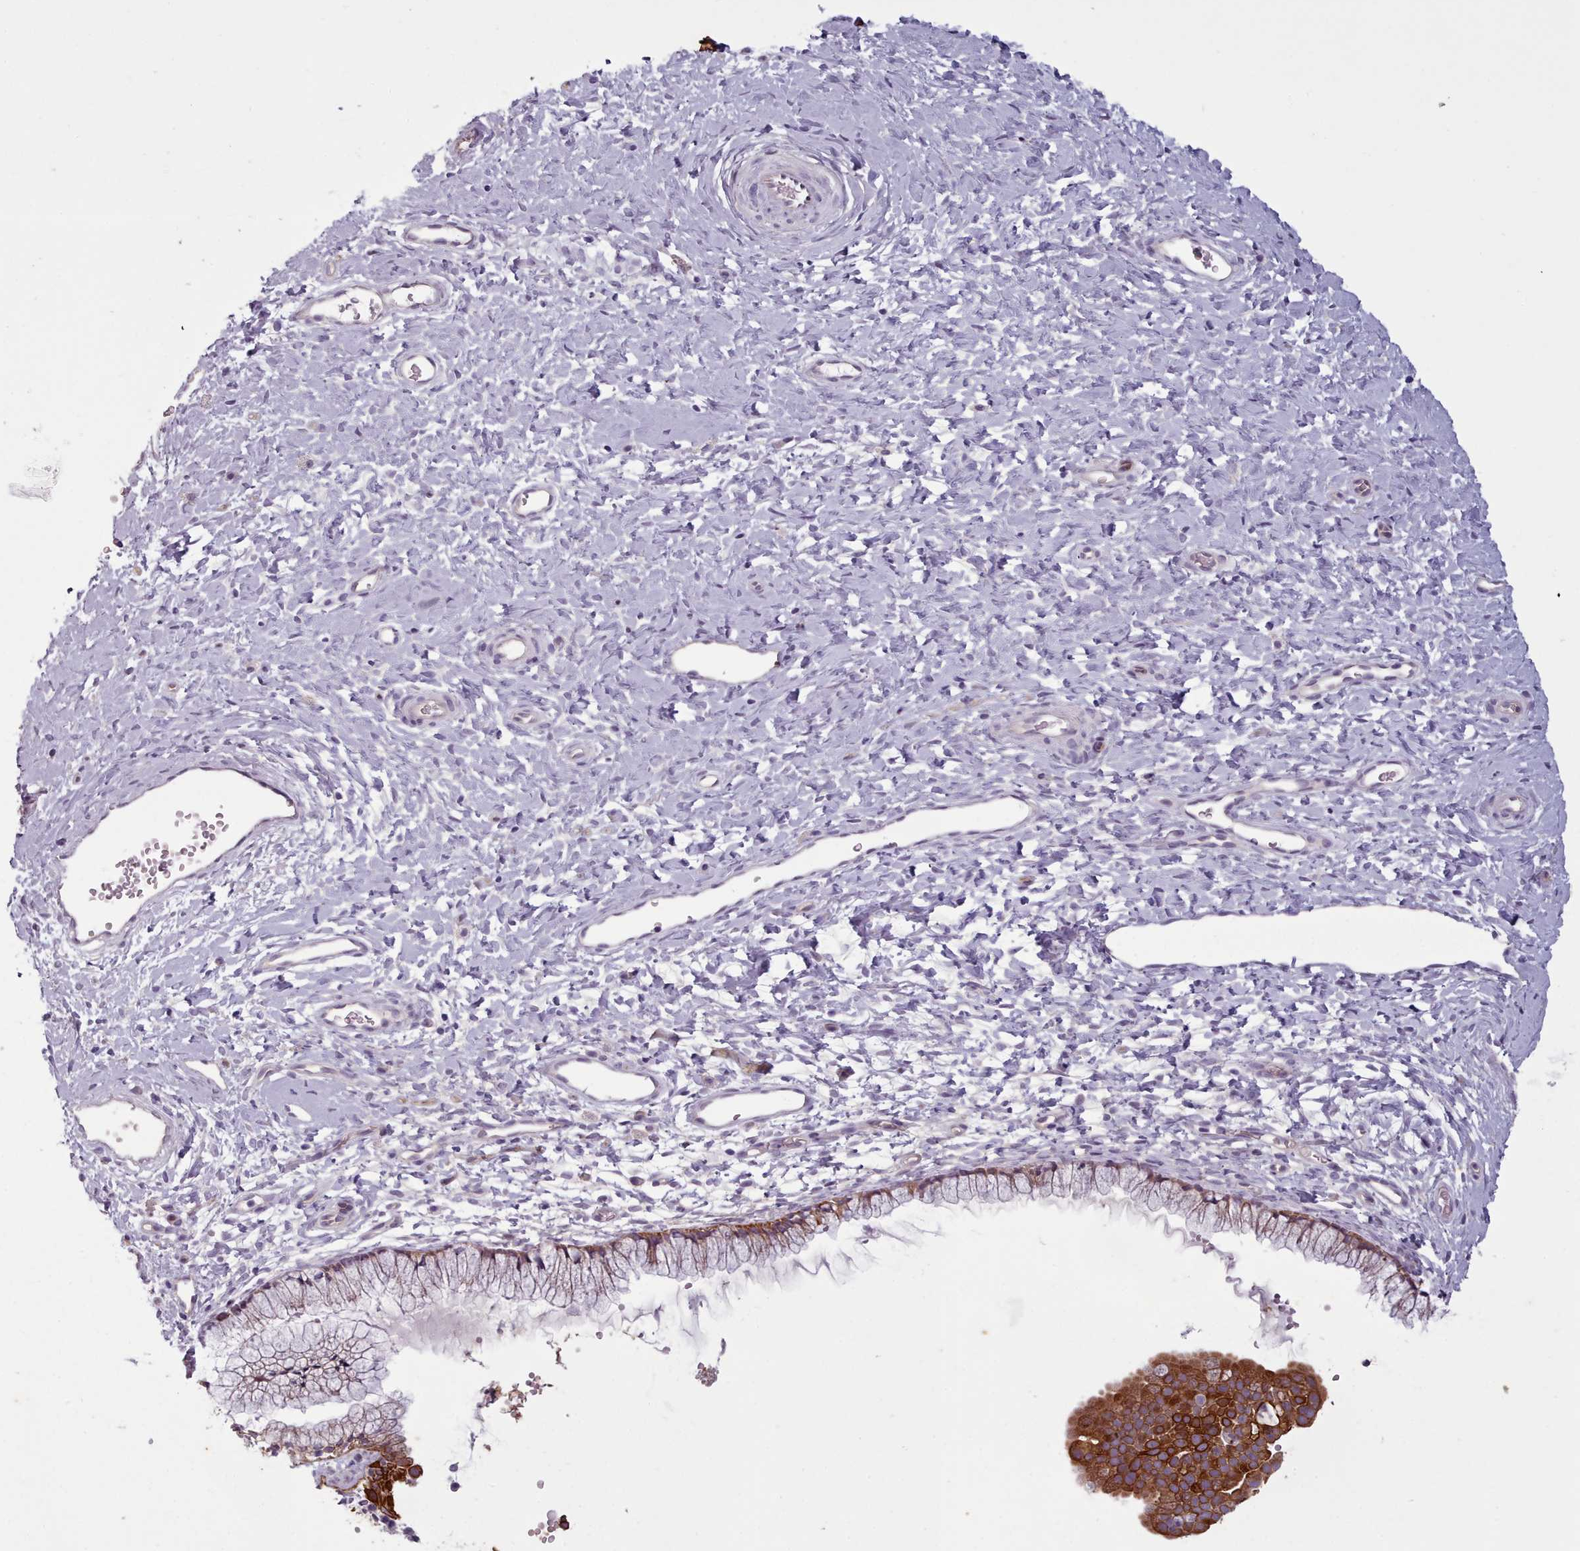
{"staining": {"intensity": "moderate", "quantity": "25%-75%", "location": "cytoplasmic/membranous"}, "tissue": "cervix", "cell_type": "Glandular cells", "image_type": "normal", "snomed": [{"axis": "morphology", "description": "Normal tissue, NOS"}, {"axis": "topography", "description": "Cervix"}], "caption": "An image of human cervix stained for a protein exhibits moderate cytoplasmic/membranous brown staining in glandular cells.", "gene": "PLD4", "patient": {"sex": "female", "age": 36}}